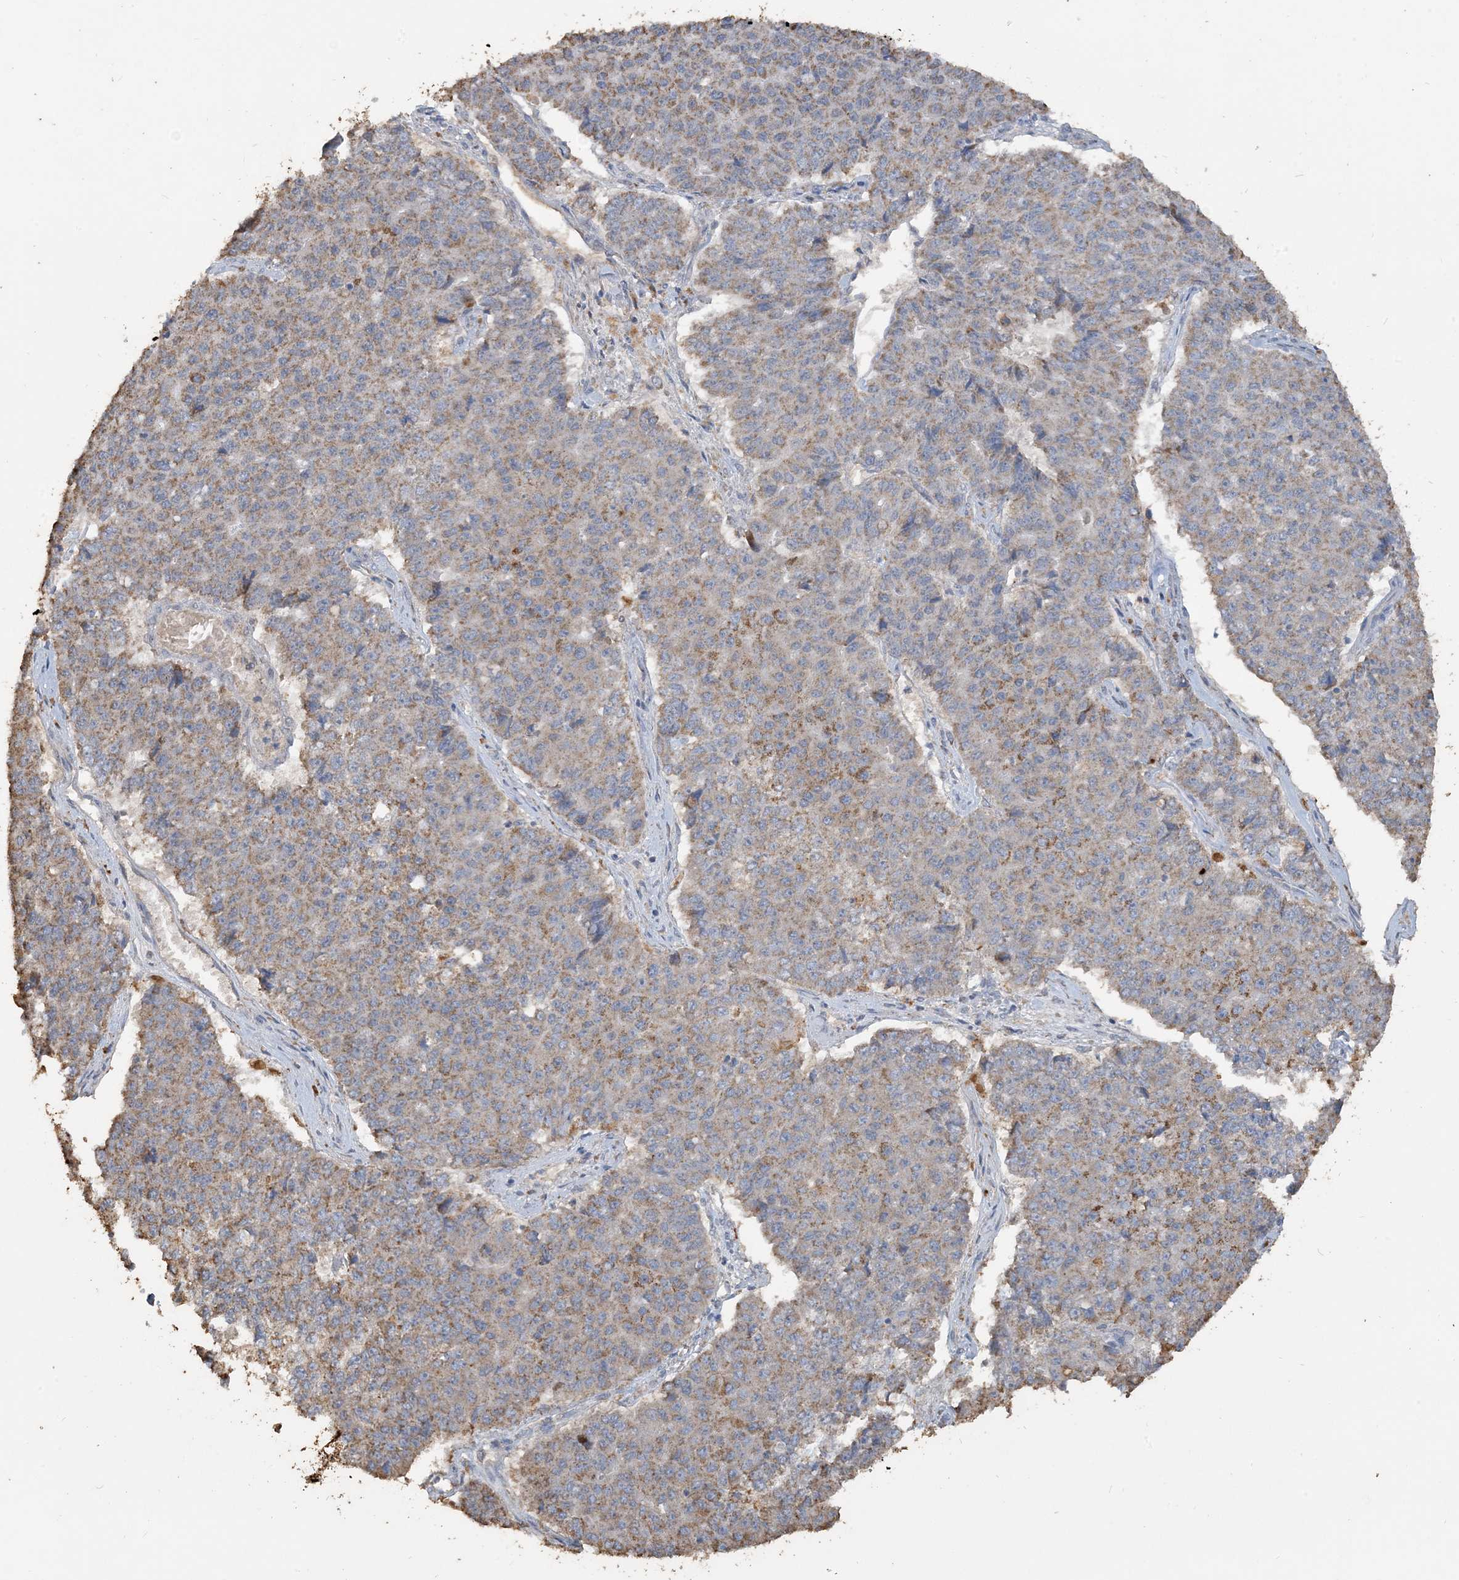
{"staining": {"intensity": "moderate", "quantity": ">75%", "location": "cytoplasmic/membranous"}, "tissue": "pancreatic cancer", "cell_type": "Tumor cells", "image_type": "cancer", "snomed": [{"axis": "morphology", "description": "Adenocarcinoma, NOS"}, {"axis": "topography", "description": "Pancreas"}], "caption": "An immunohistochemistry histopathology image of tumor tissue is shown. Protein staining in brown shows moderate cytoplasmic/membranous positivity in pancreatic cancer (adenocarcinoma) within tumor cells. (Brightfield microscopy of DAB IHC at high magnification).", "gene": "SFMBT2", "patient": {"sex": "male", "age": 50}}